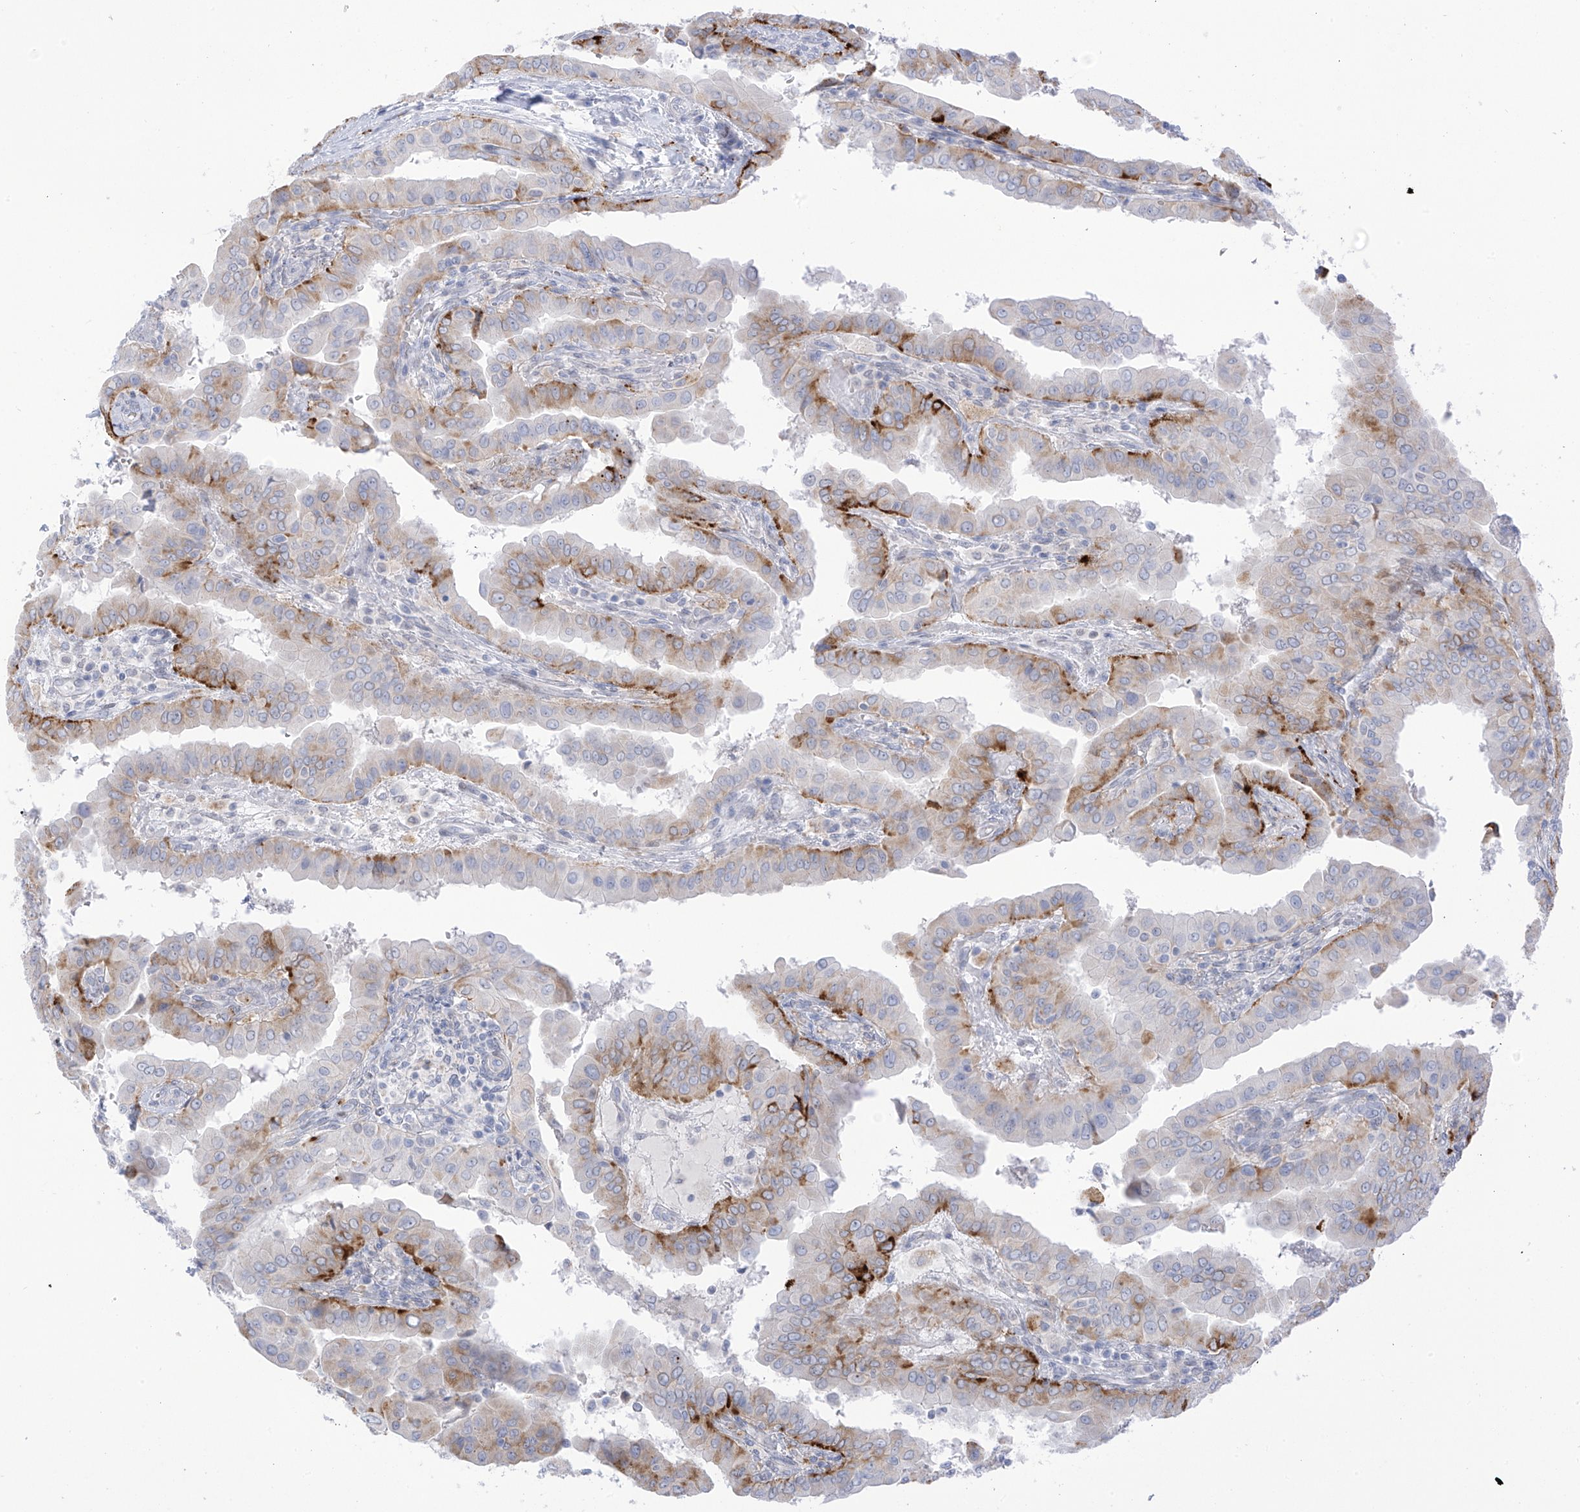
{"staining": {"intensity": "moderate", "quantity": "25%-75%", "location": "cytoplasmic/membranous"}, "tissue": "thyroid cancer", "cell_type": "Tumor cells", "image_type": "cancer", "snomed": [{"axis": "morphology", "description": "Papillary adenocarcinoma, NOS"}, {"axis": "topography", "description": "Thyroid gland"}], "caption": "IHC micrograph of neoplastic tissue: human thyroid cancer (papillary adenocarcinoma) stained using immunohistochemistry (IHC) exhibits medium levels of moderate protein expression localized specifically in the cytoplasmic/membranous of tumor cells, appearing as a cytoplasmic/membranous brown color.", "gene": "PSPH", "patient": {"sex": "male", "age": 33}}